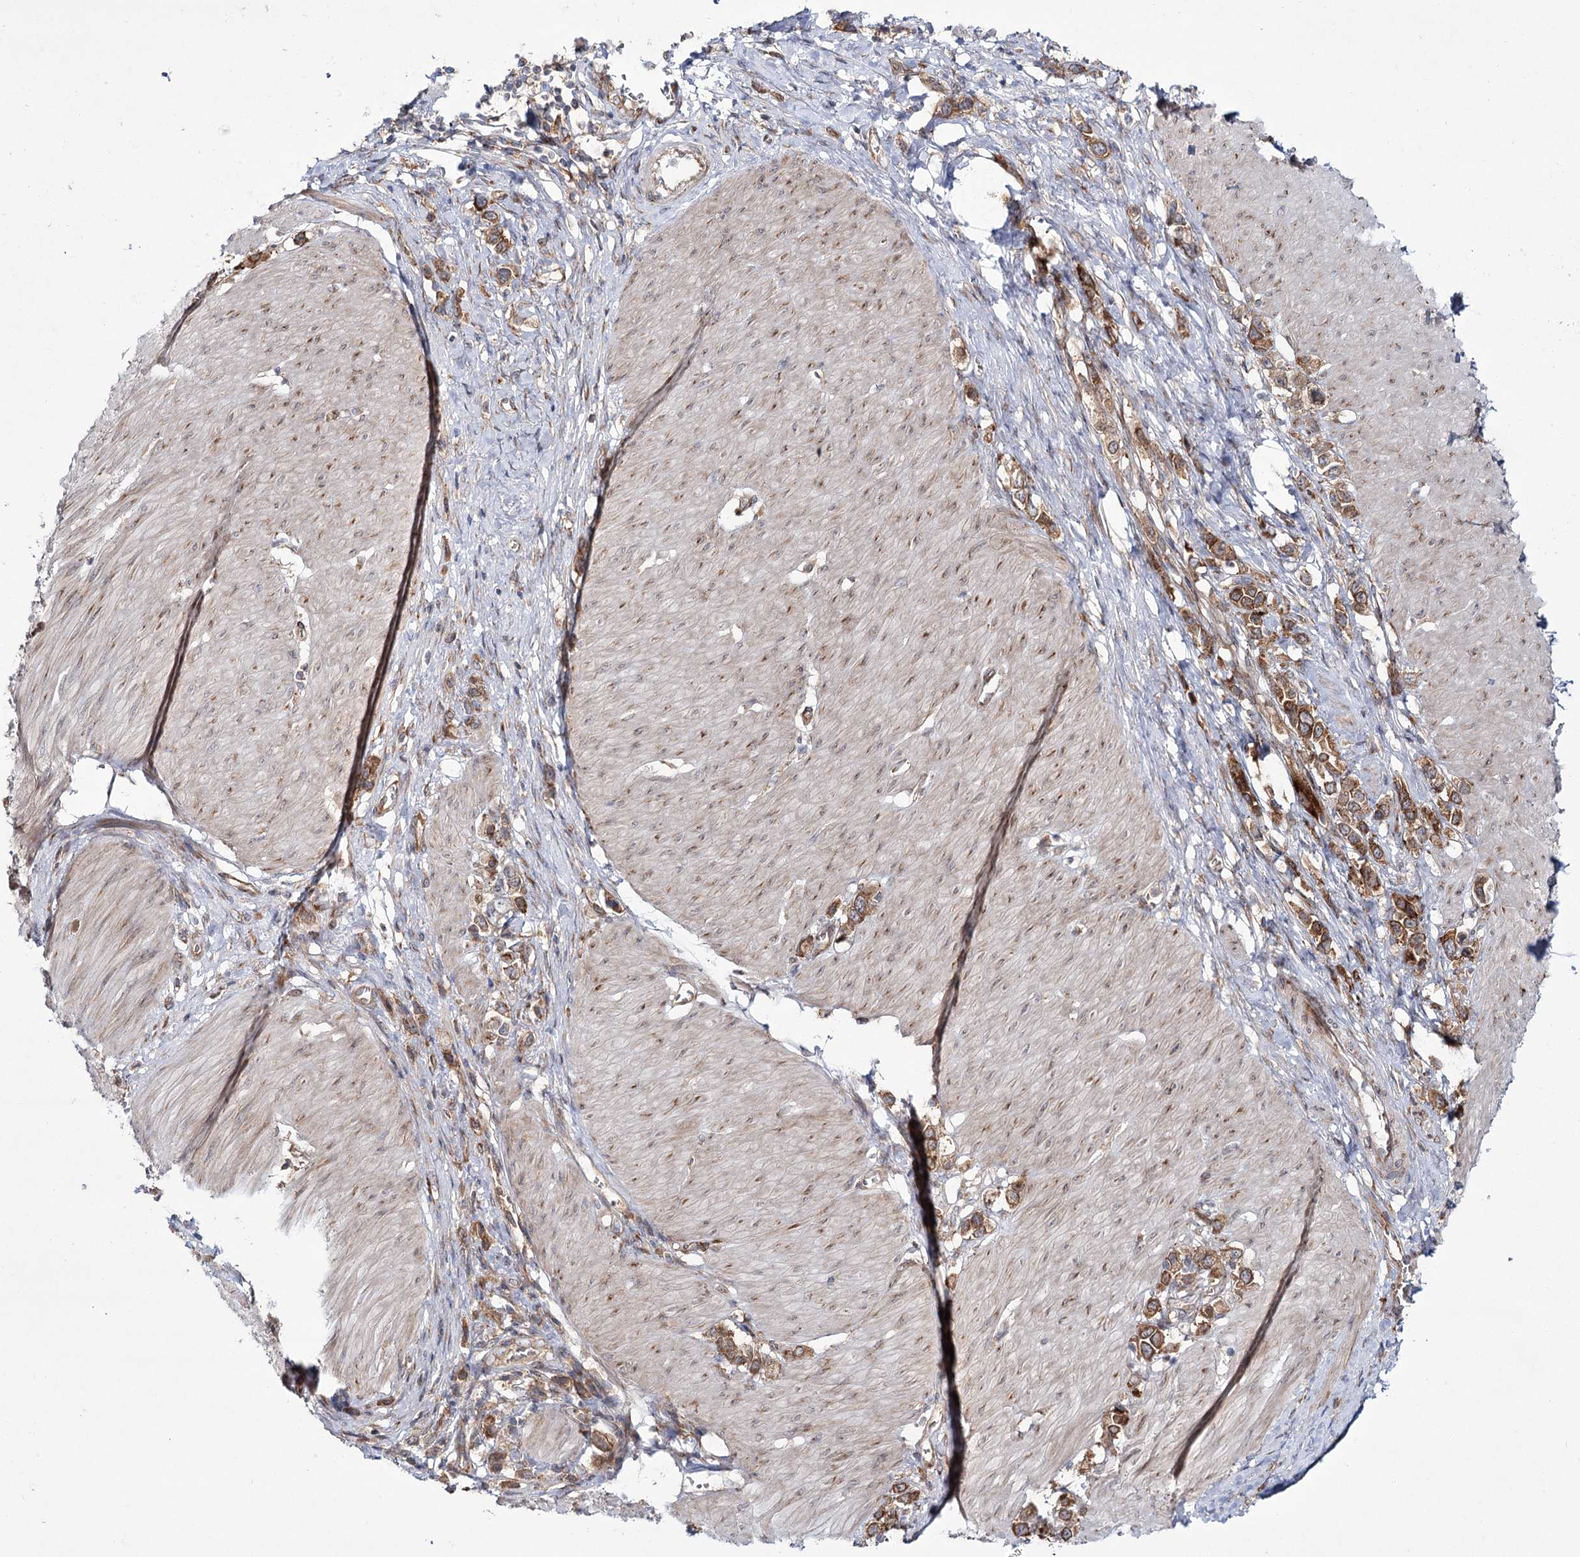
{"staining": {"intensity": "moderate", "quantity": ">75%", "location": "cytoplasmic/membranous"}, "tissue": "stomach cancer", "cell_type": "Tumor cells", "image_type": "cancer", "snomed": [{"axis": "morphology", "description": "Normal tissue, NOS"}, {"axis": "morphology", "description": "Adenocarcinoma, NOS"}, {"axis": "topography", "description": "Stomach, upper"}, {"axis": "topography", "description": "Stomach"}], "caption": "Moderate cytoplasmic/membranous positivity for a protein is seen in approximately >75% of tumor cells of adenocarcinoma (stomach) using immunohistochemistry (IHC).", "gene": "VWA2", "patient": {"sex": "female", "age": 65}}